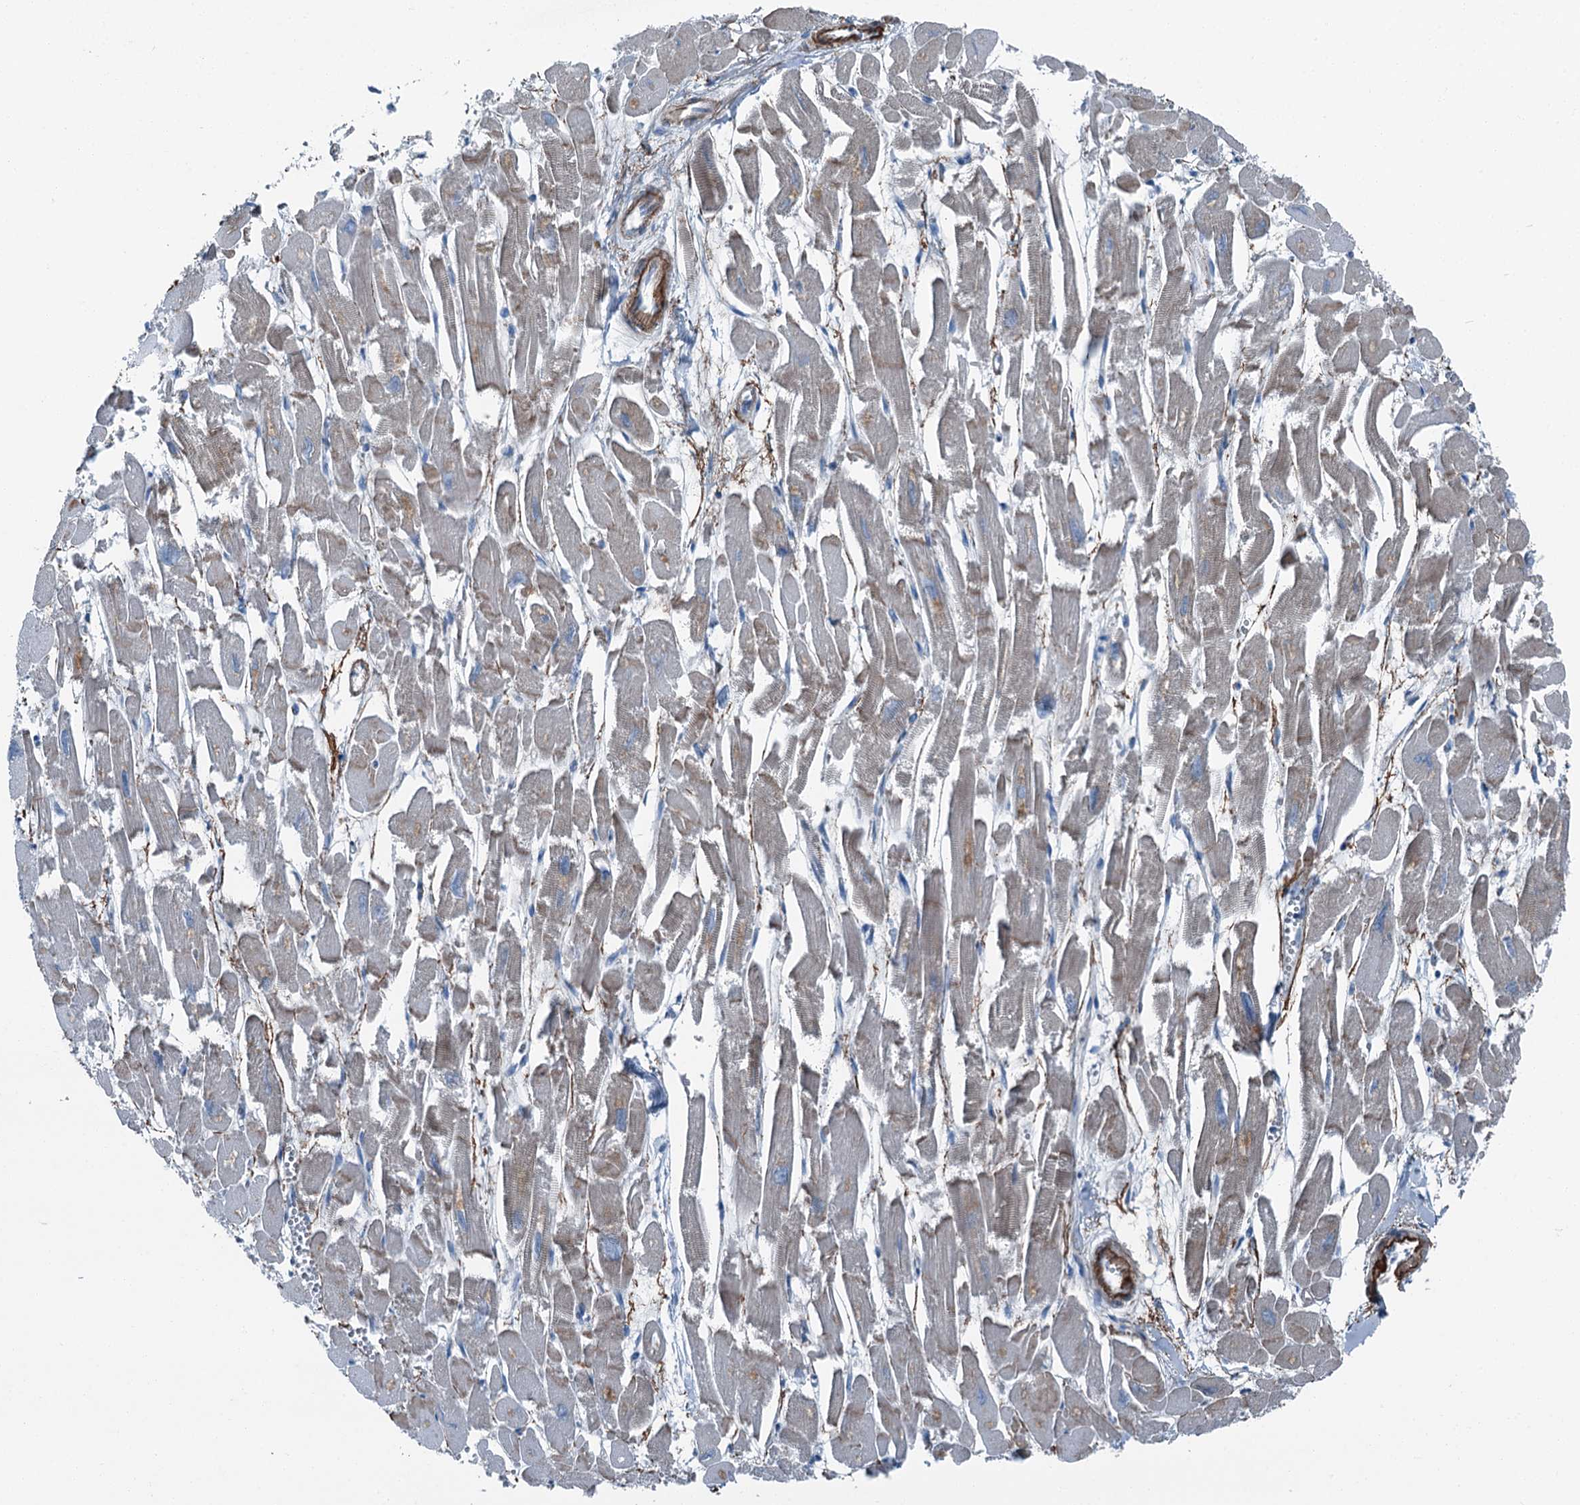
{"staining": {"intensity": "weak", "quantity": "25%-75%", "location": "cytoplasmic/membranous"}, "tissue": "heart muscle", "cell_type": "Cardiomyocytes", "image_type": "normal", "snomed": [{"axis": "morphology", "description": "Normal tissue, NOS"}, {"axis": "topography", "description": "Heart"}], "caption": "DAB (3,3'-diaminobenzidine) immunohistochemical staining of normal human heart muscle exhibits weak cytoplasmic/membranous protein expression in approximately 25%-75% of cardiomyocytes. (brown staining indicates protein expression, while blue staining denotes nuclei).", "gene": "AXL", "patient": {"sex": "male", "age": 54}}